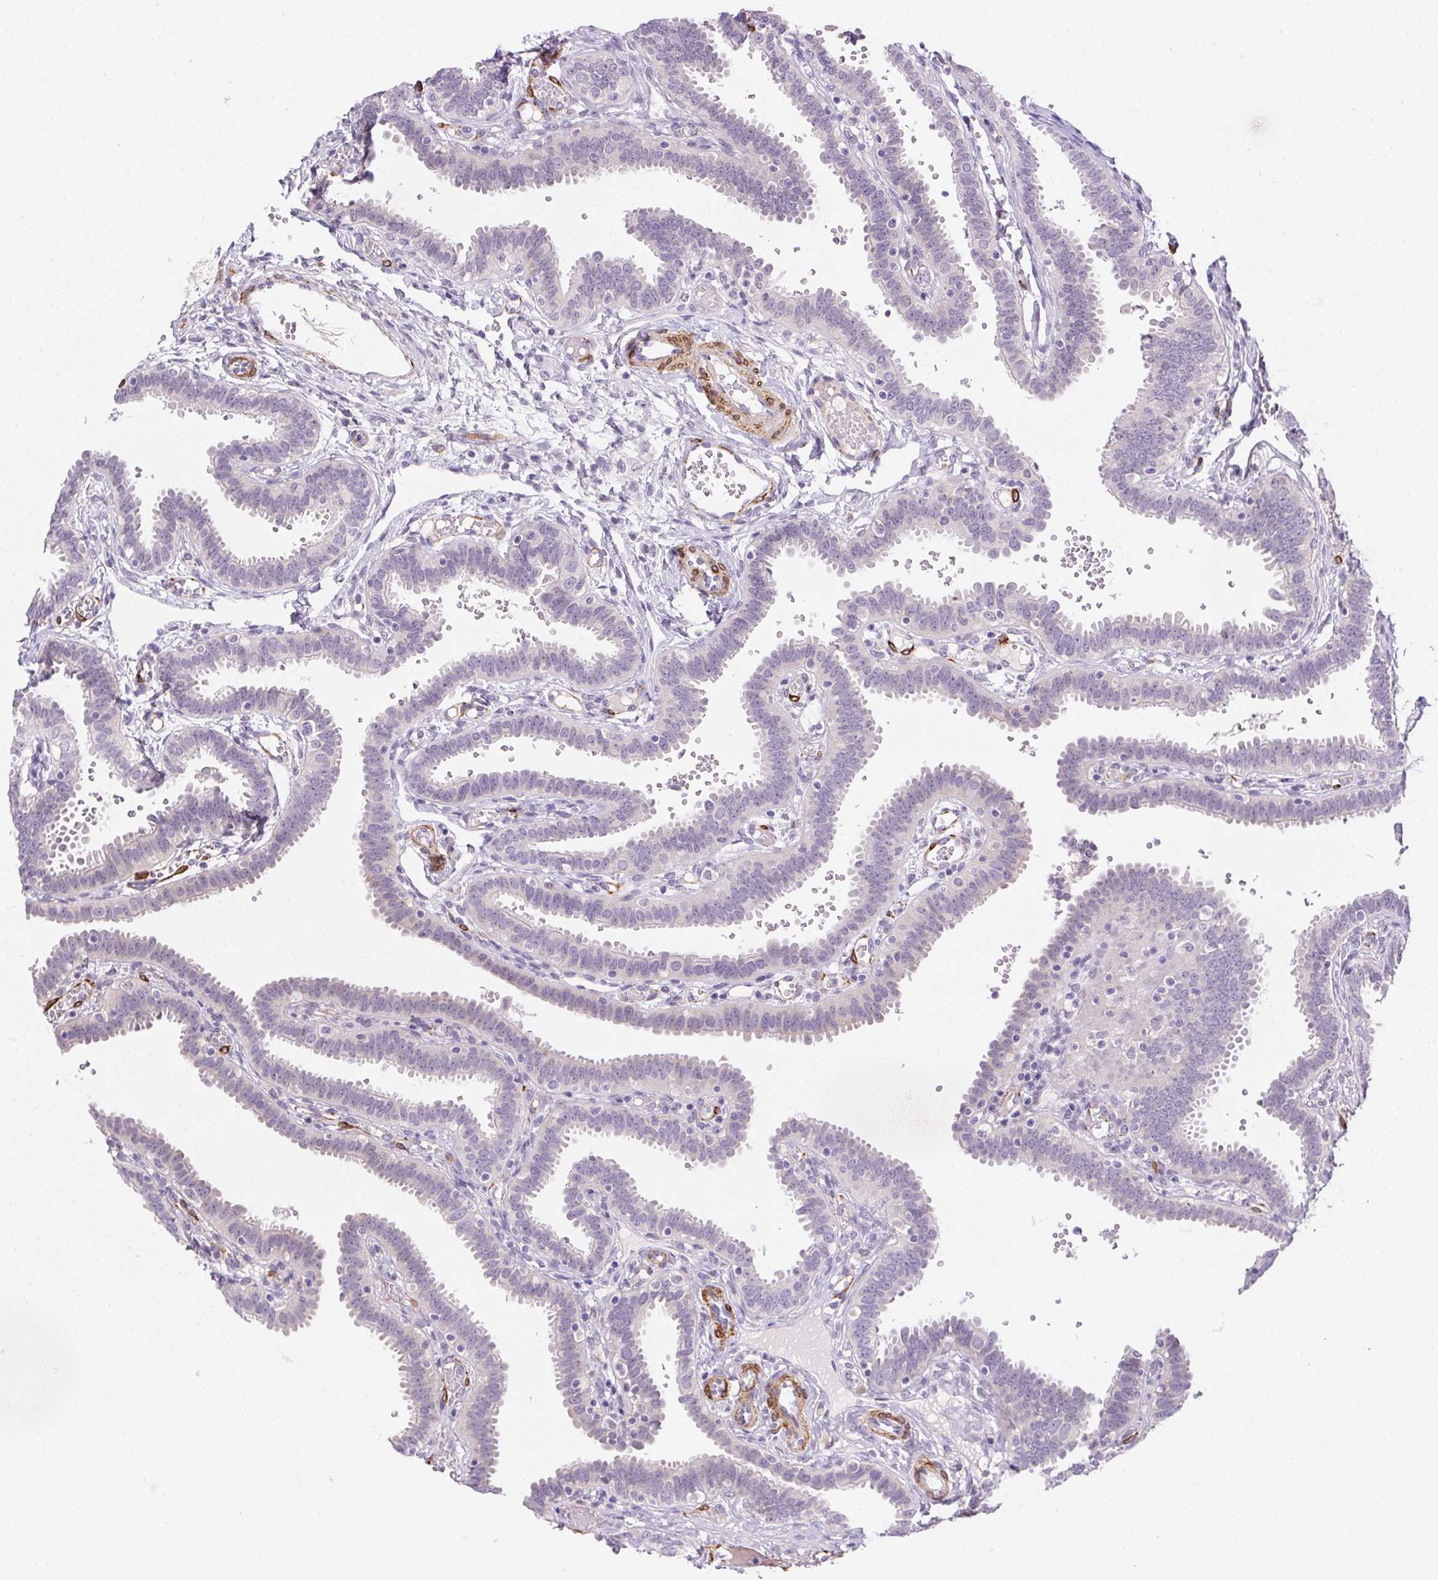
{"staining": {"intensity": "negative", "quantity": "none", "location": "none"}, "tissue": "fallopian tube", "cell_type": "Glandular cells", "image_type": "normal", "snomed": [{"axis": "morphology", "description": "Normal tissue, NOS"}, {"axis": "topography", "description": "Fallopian tube"}], "caption": "The micrograph exhibits no significant positivity in glandular cells of fallopian tube.", "gene": "HRC", "patient": {"sex": "female", "age": 37}}